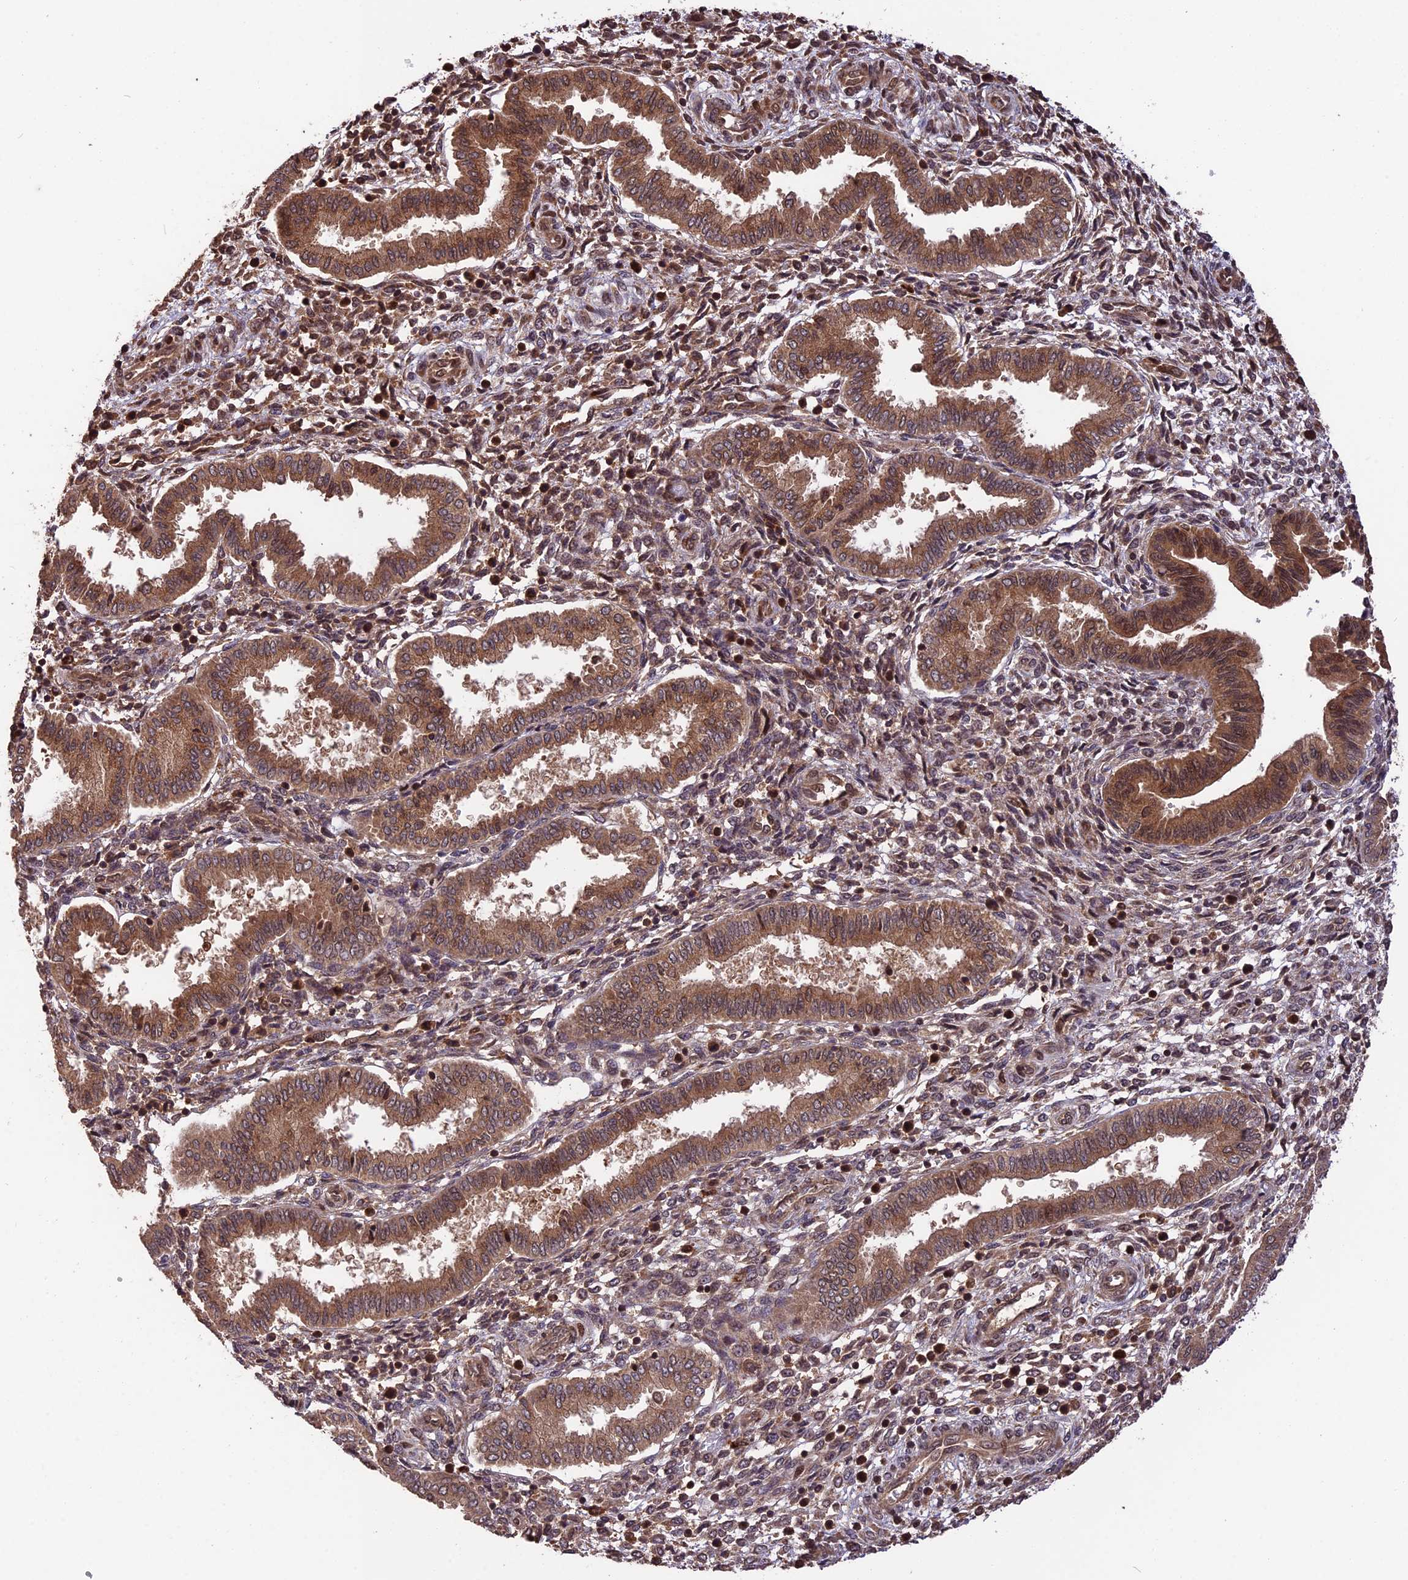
{"staining": {"intensity": "moderate", "quantity": "<25%", "location": "cytoplasmic/membranous,nuclear"}, "tissue": "endometrium", "cell_type": "Cells in endometrial stroma", "image_type": "normal", "snomed": [{"axis": "morphology", "description": "Normal tissue, NOS"}, {"axis": "topography", "description": "Endometrium"}], "caption": "Endometrium was stained to show a protein in brown. There is low levels of moderate cytoplasmic/membranous,nuclear positivity in about <25% of cells in endometrial stroma. Using DAB (brown) and hematoxylin (blue) stains, captured at high magnification using brightfield microscopy.", "gene": "ESCO1", "patient": {"sex": "female", "age": 24}}